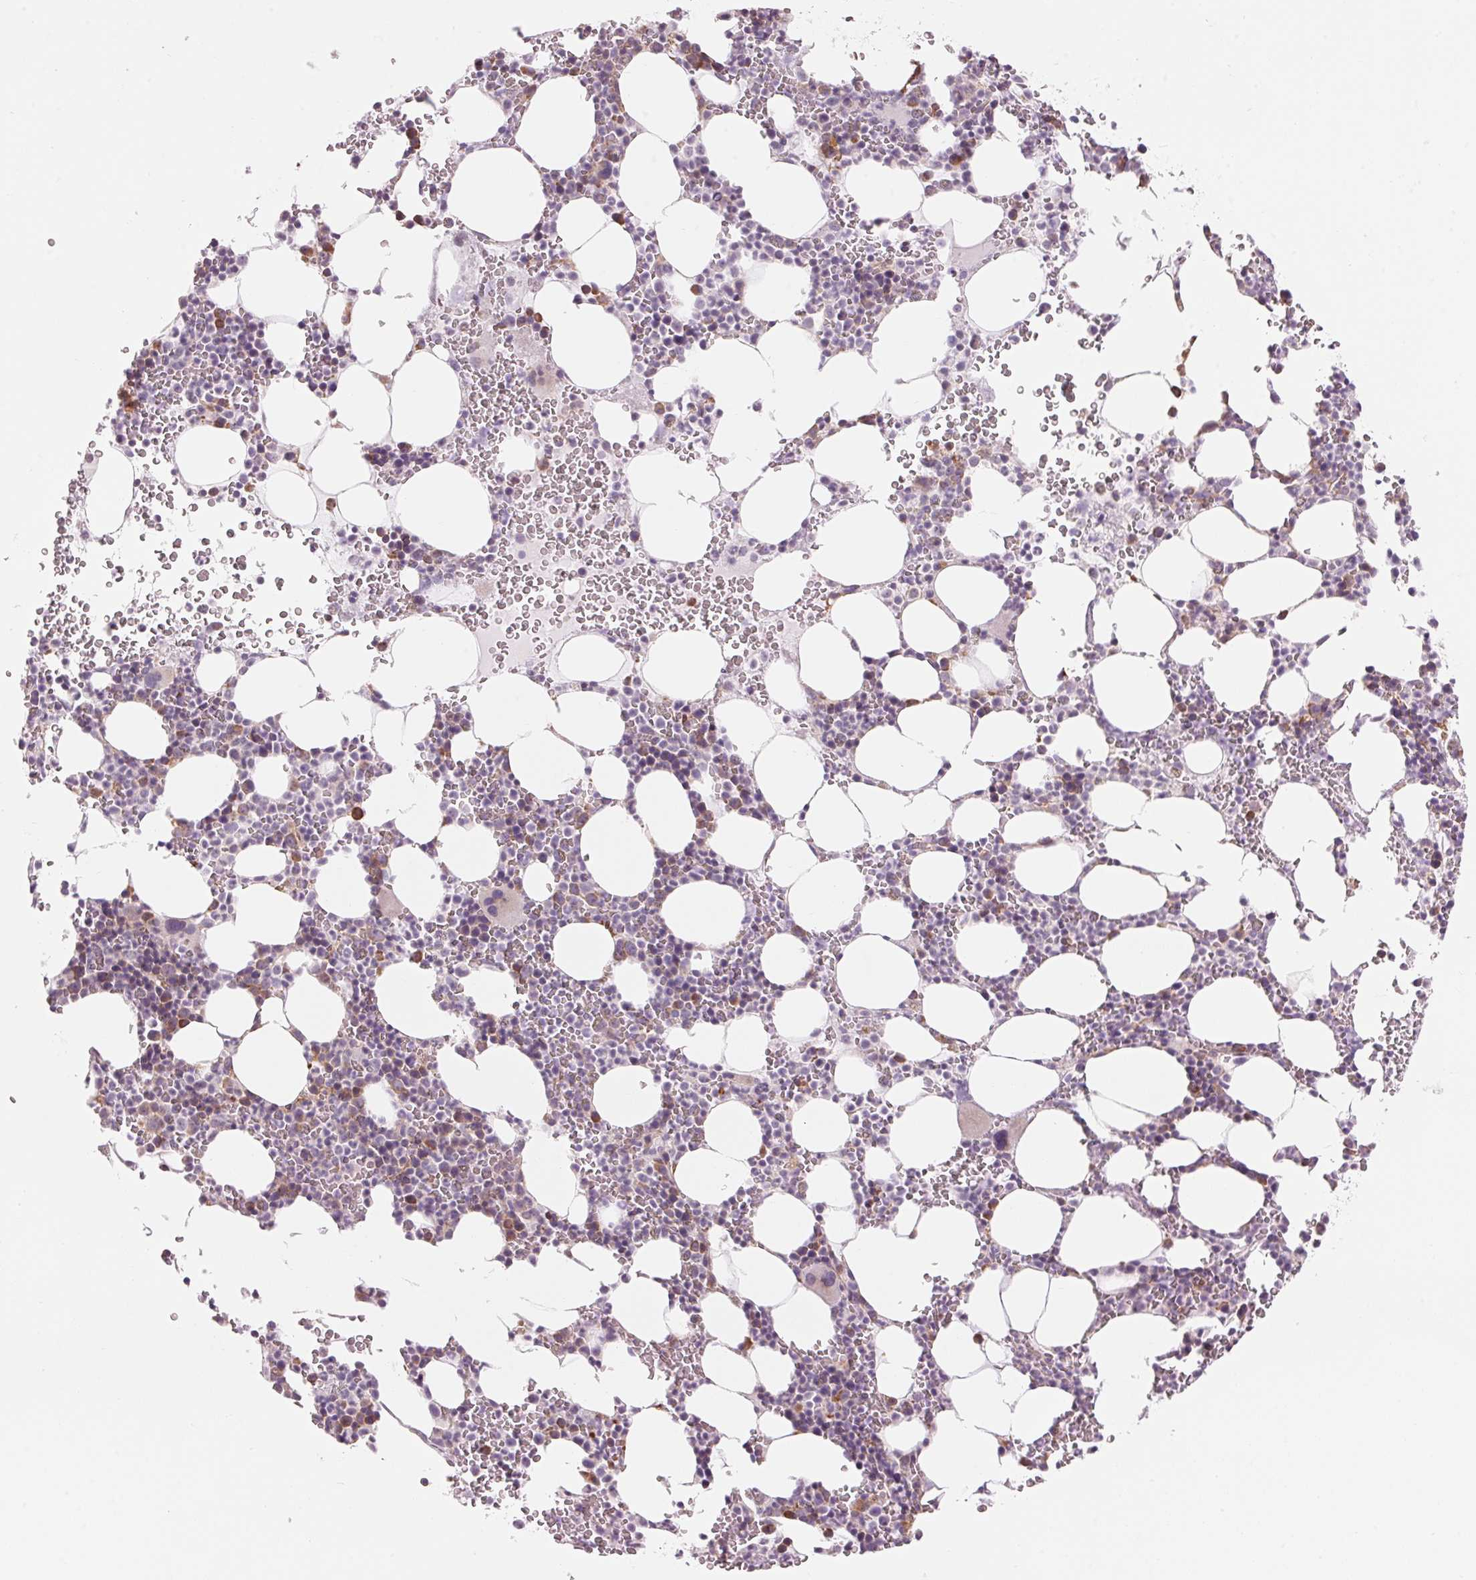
{"staining": {"intensity": "negative", "quantity": "none", "location": "none"}, "tissue": "bone marrow", "cell_type": "Hematopoietic cells", "image_type": "normal", "snomed": [{"axis": "morphology", "description": "Normal tissue, NOS"}, {"axis": "topography", "description": "Bone marrow"}], "caption": "An immunohistochemistry photomicrograph of normal bone marrow is shown. There is no staining in hematopoietic cells of bone marrow.", "gene": "GNMT", "patient": {"sex": "male", "age": 82}}